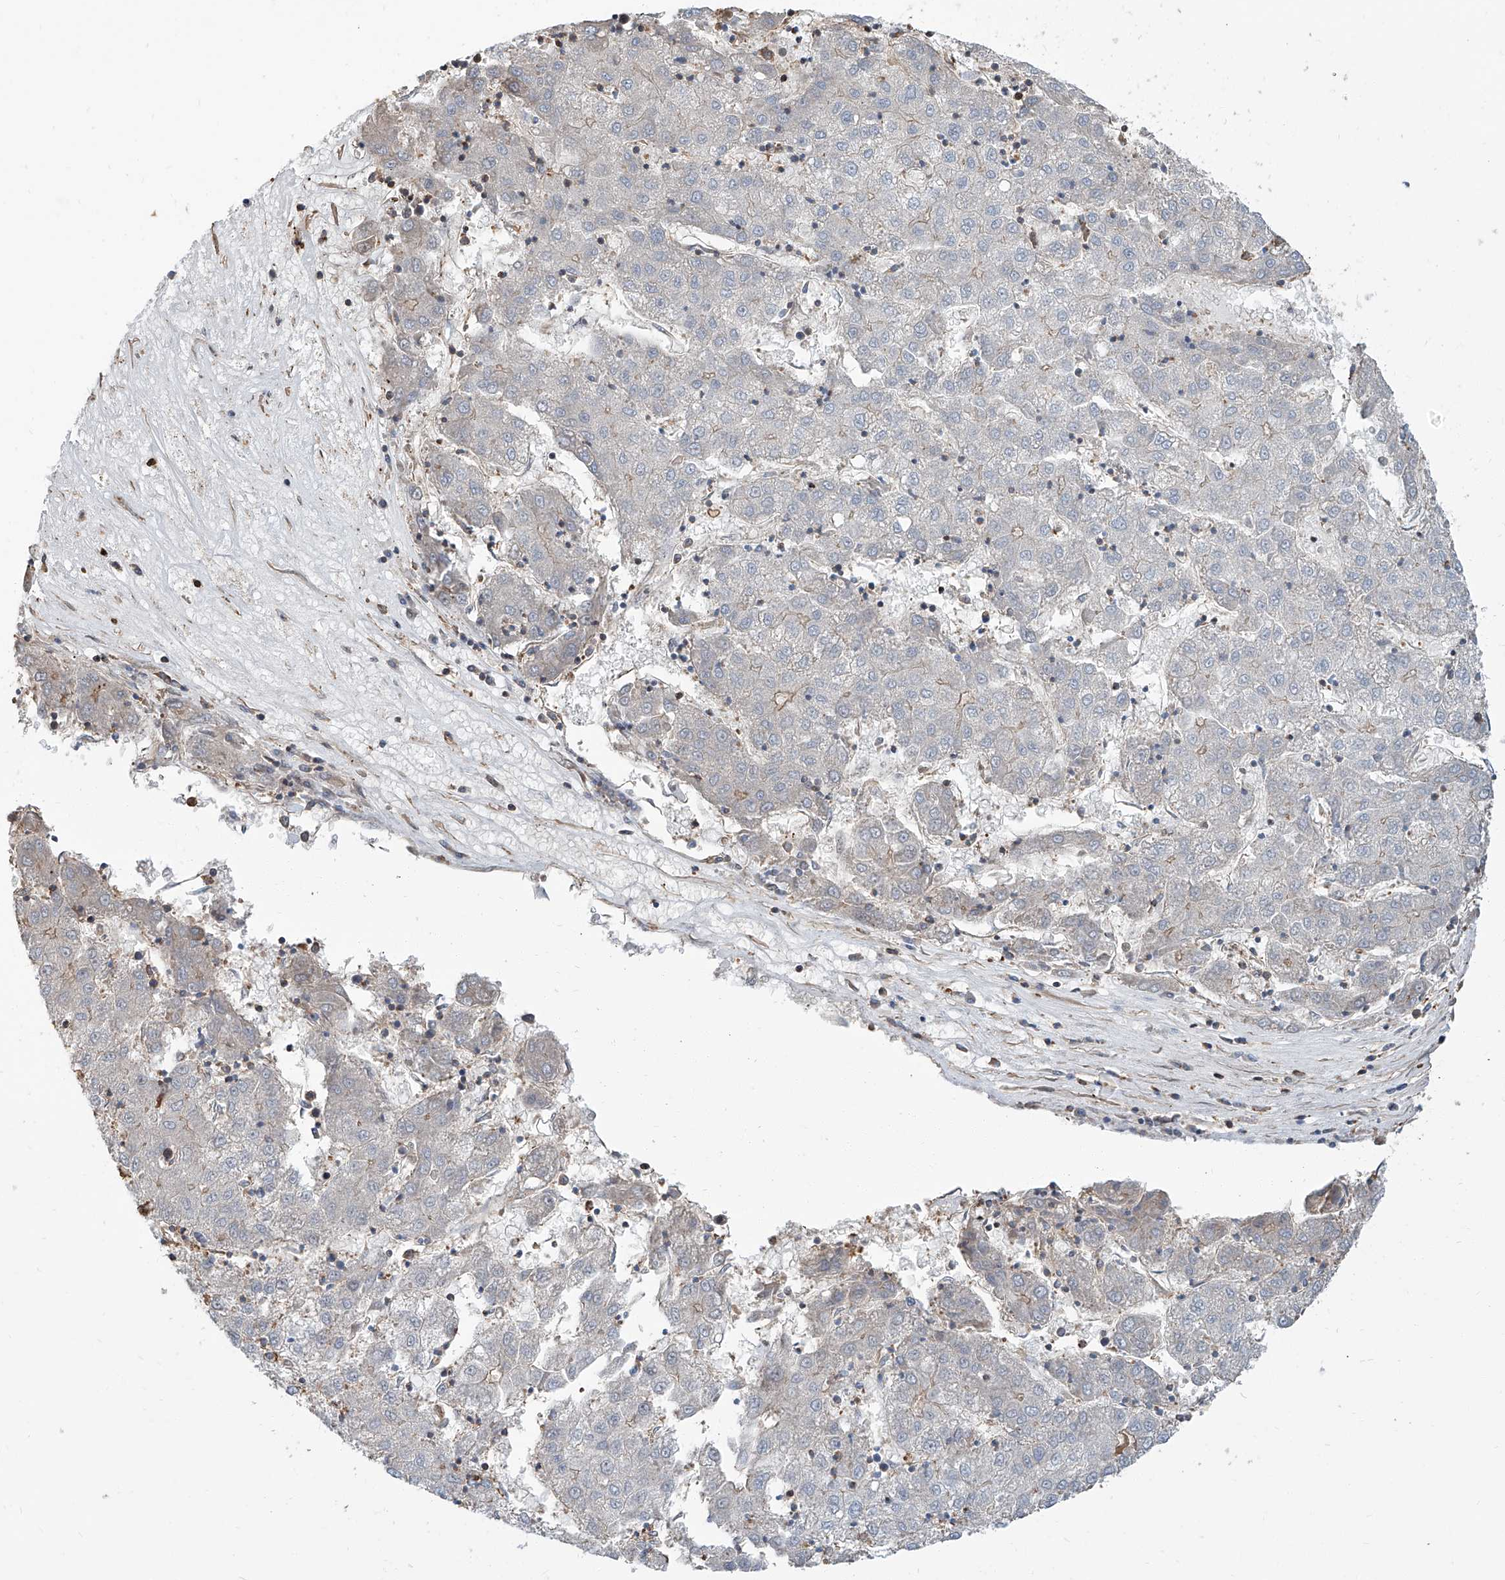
{"staining": {"intensity": "negative", "quantity": "none", "location": "none"}, "tissue": "liver cancer", "cell_type": "Tumor cells", "image_type": "cancer", "snomed": [{"axis": "morphology", "description": "Carcinoma, Hepatocellular, NOS"}, {"axis": "topography", "description": "Liver"}], "caption": "A high-resolution photomicrograph shows immunohistochemistry staining of hepatocellular carcinoma (liver), which reveals no significant expression in tumor cells.", "gene": "PIEZO2", "patient": {"sex": "male", "age": 72}}